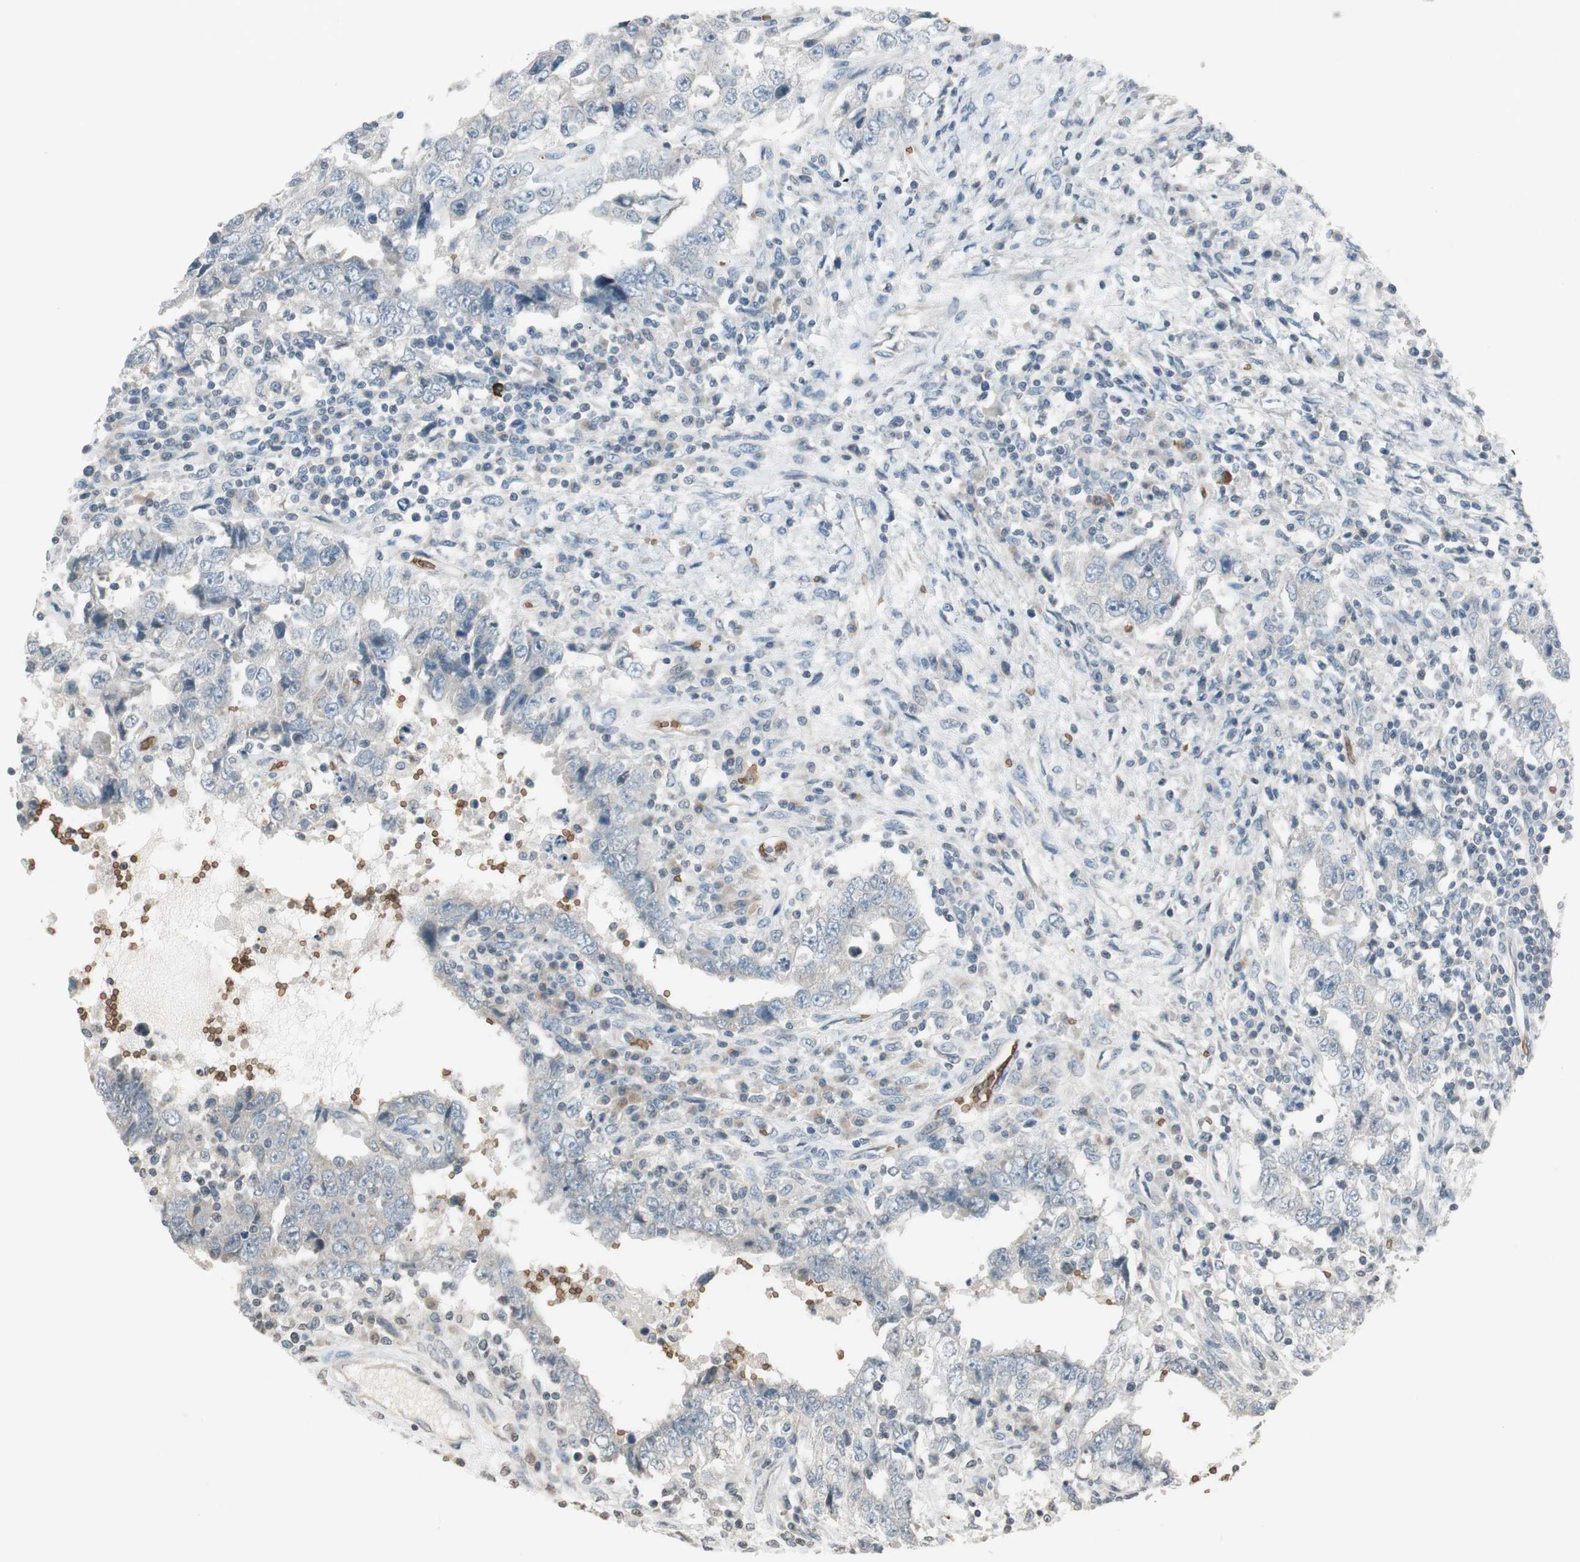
{"staining": {"intensity": "negative", "quantity": "none", "location": "none"}, "tissue": "testis cancer", "cell_type": "Tumor cells", "image_type": "cancer", "snomed": [{"axis": "morphology", "description": "Carcinoma, Embryonal, NOS"}, {"axis": "topography", "description": "Testis"}], "caption": "This is an immunohistochemistry photomicrograph of human embryonal carcinoma (testis). There is no staining in tumor cells.", "gene": "GYPC", "patient": {"sex": "male", "age": 26}}